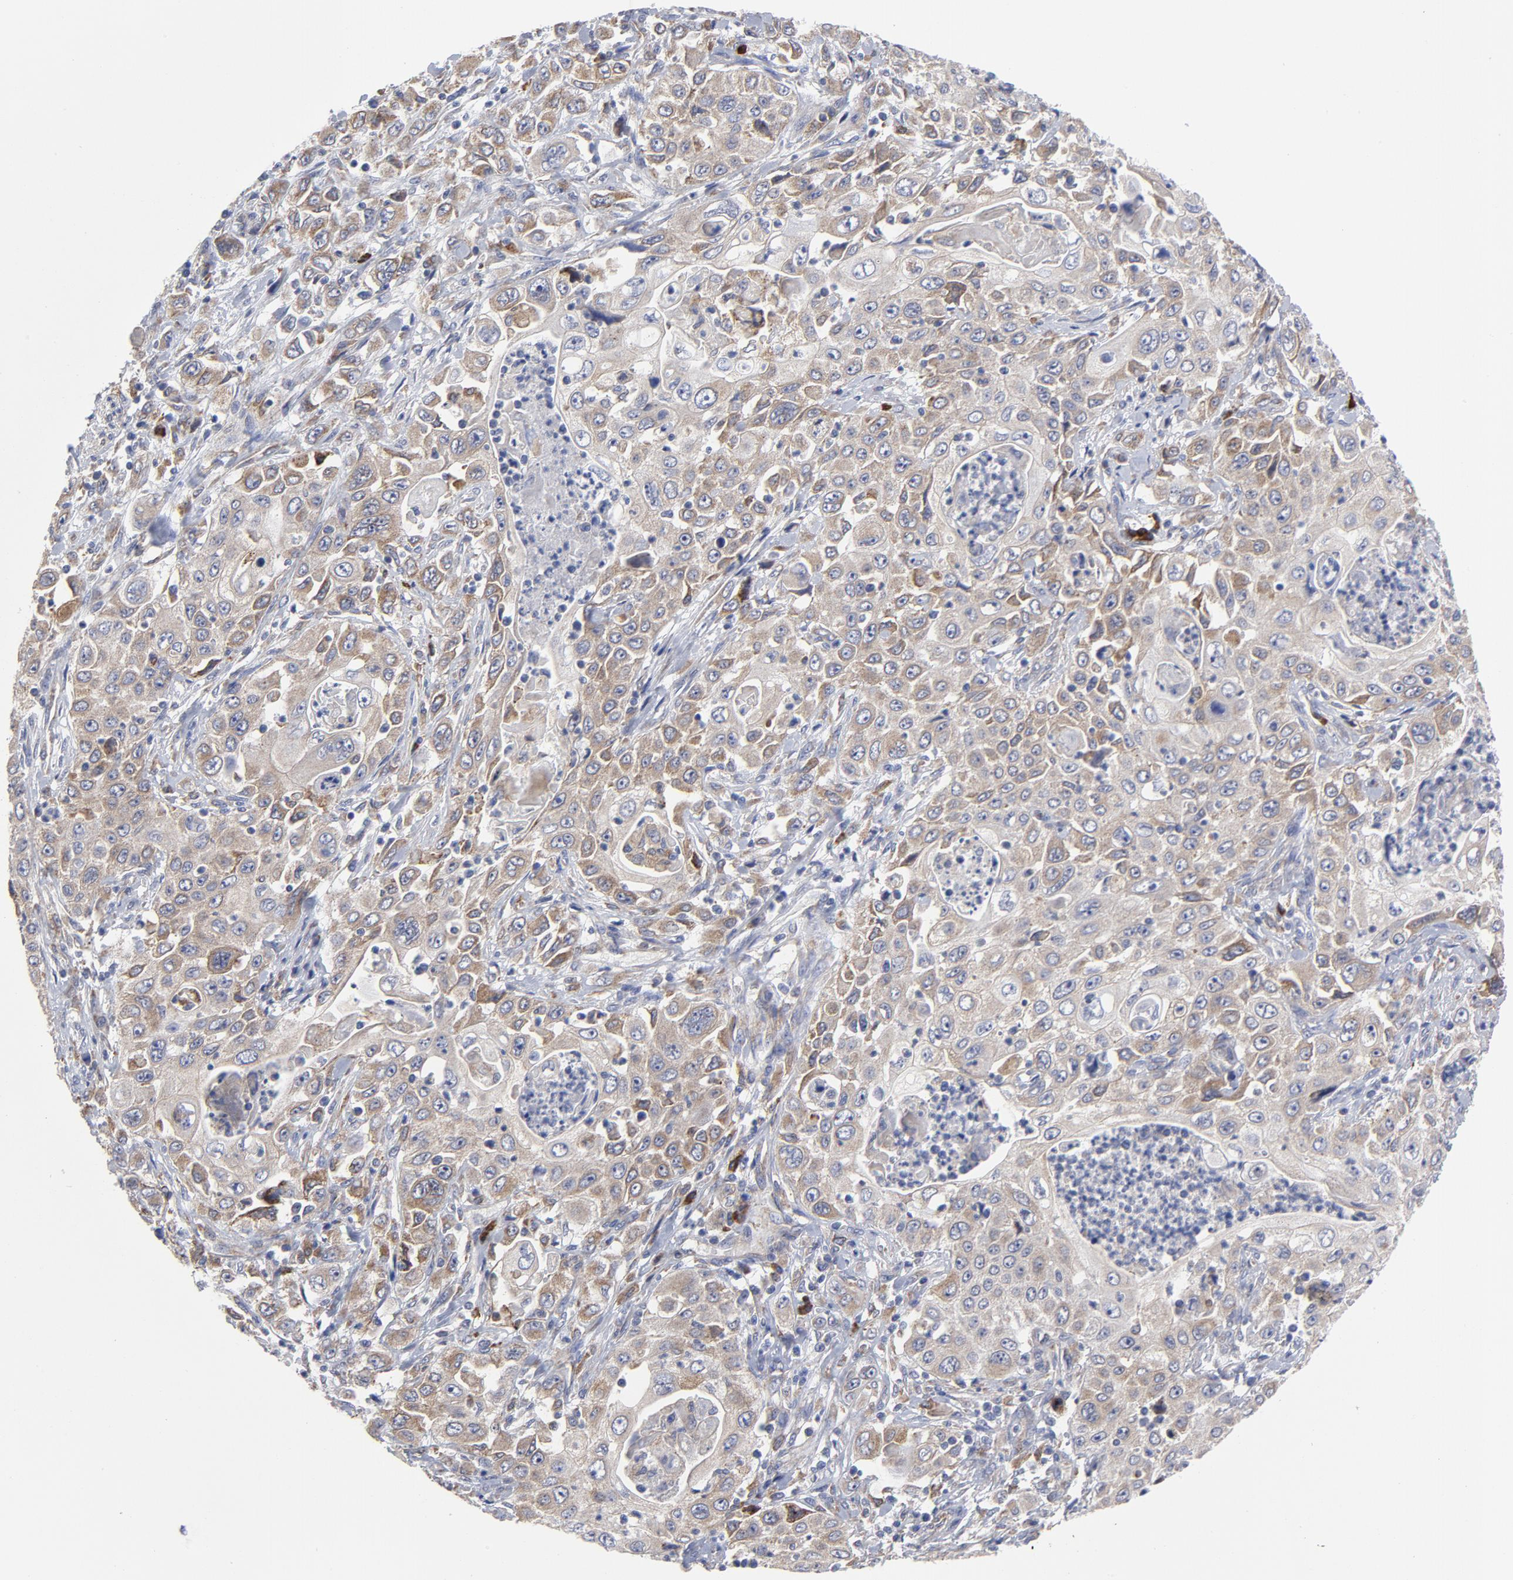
{"staining": {"intensity": "moderate", "quantity": "<25%", "location": "cytoplasmic/membranous"}, "tissue": "pancreatic cancer", "cell_type": "Tumor cells", "image_type": "cancer", "snomed": [{"axis": "morphology", "description": "Adenocarcinoma, NOS"}, {"axis": "topography", "description": "Pancreas"}], "caption": "Tumor cells display moderate cytoplasmic/membranous positivity in about <25% of cells in pancreatic adenocarcinoma.", "gene": "RAPGEF3", "patient": {"sex": "male", "age": 70}}